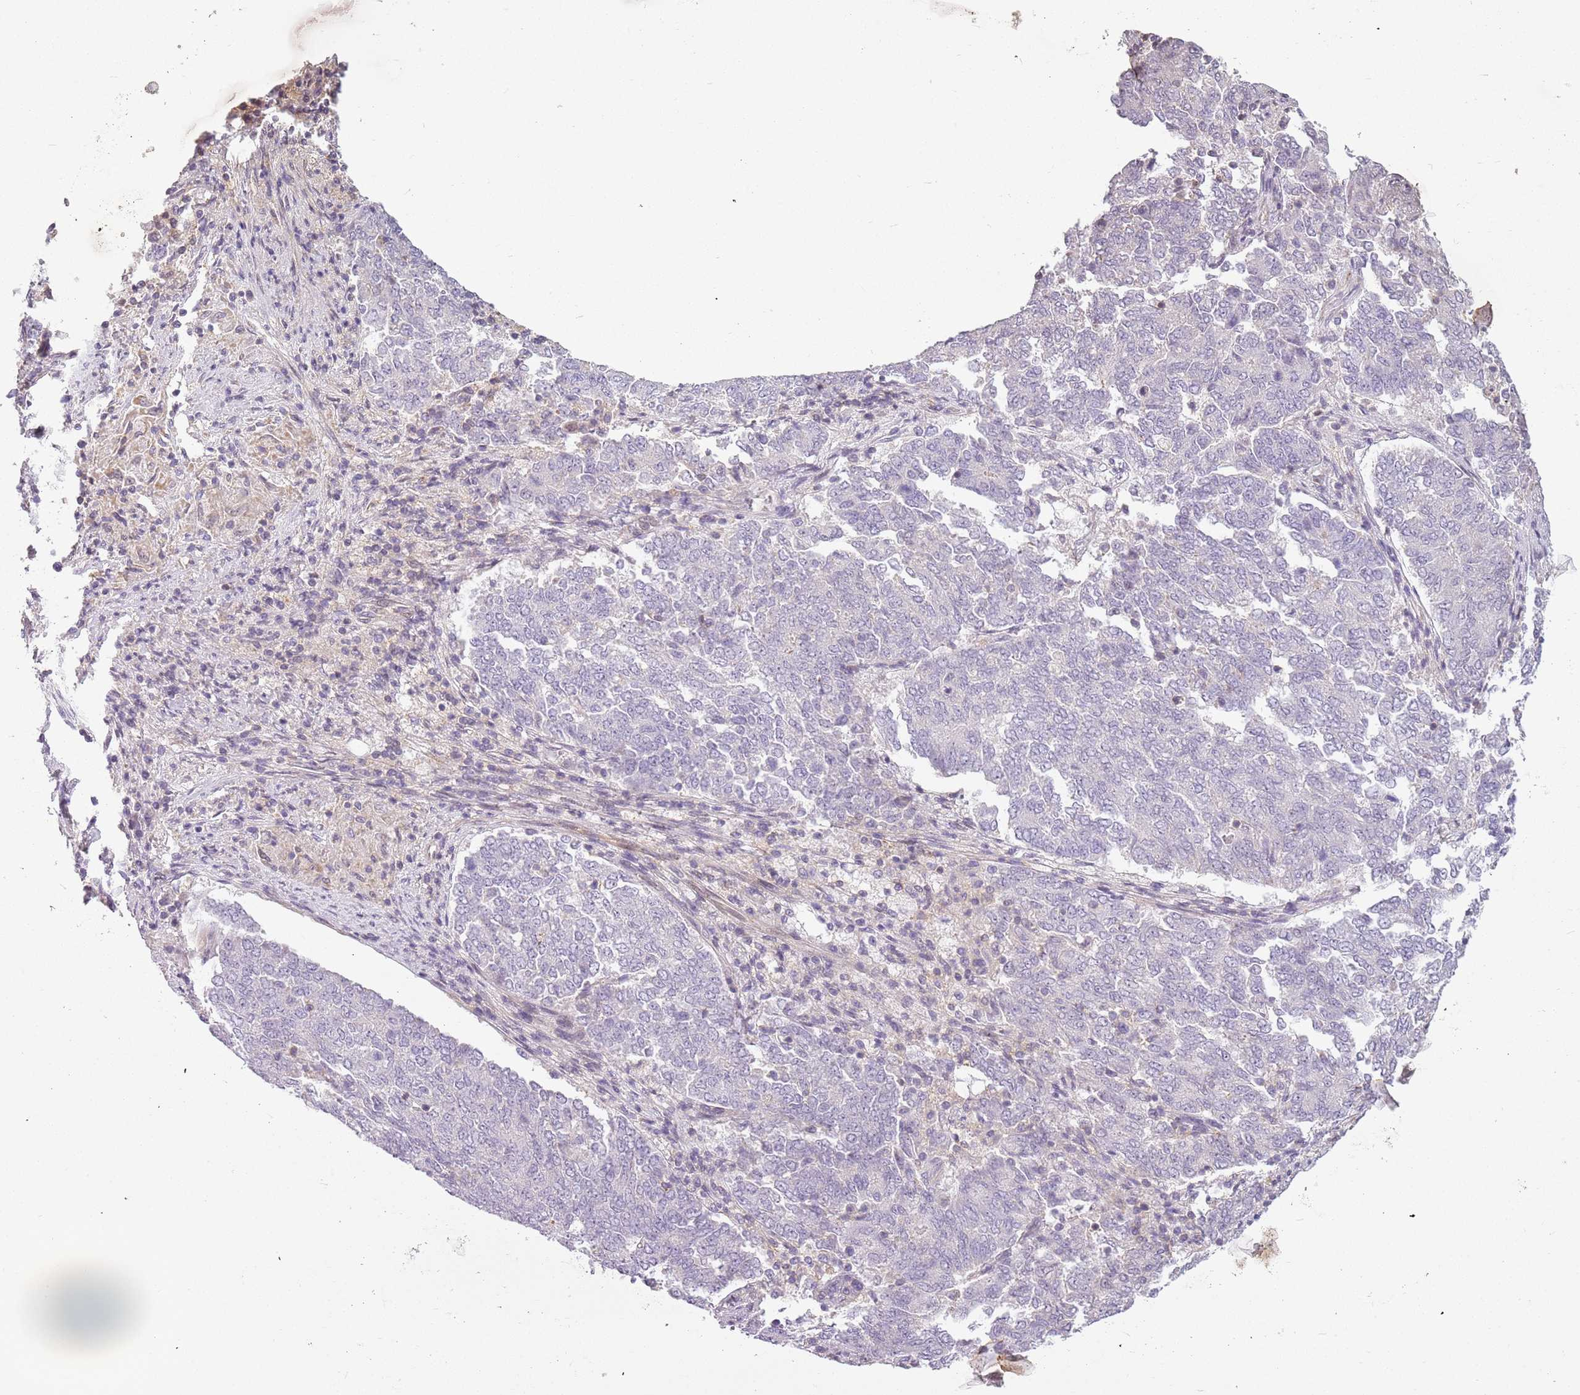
{"staining": {"intensity": "negative", "quantity": "none", "location": "none"}, "tissue": "endometrial cancer", "cell_type": "Tumor cells", "image_type": "cancer", "snomed": [{"axis": "morphology", "description": "Adenocarcinoma, NOS"}, {"axis": "topography", "description": "Endometrium"}], "caption": "High magnification brightfield microscopy of endometrial cancer (adenocarcinoma) stained with DAB (brown) and counterstained with hematoxylin (blue): tumor cells show no significant staining. (Stains: DAB (3,3'-diaminobenzidine) immunohistochemistry with hematoxylin counter stain, Microscopy: brightfield microscopy at high magnification).", "gene": "DEFB116", "patient": {"sex": "female", "age": 80}}